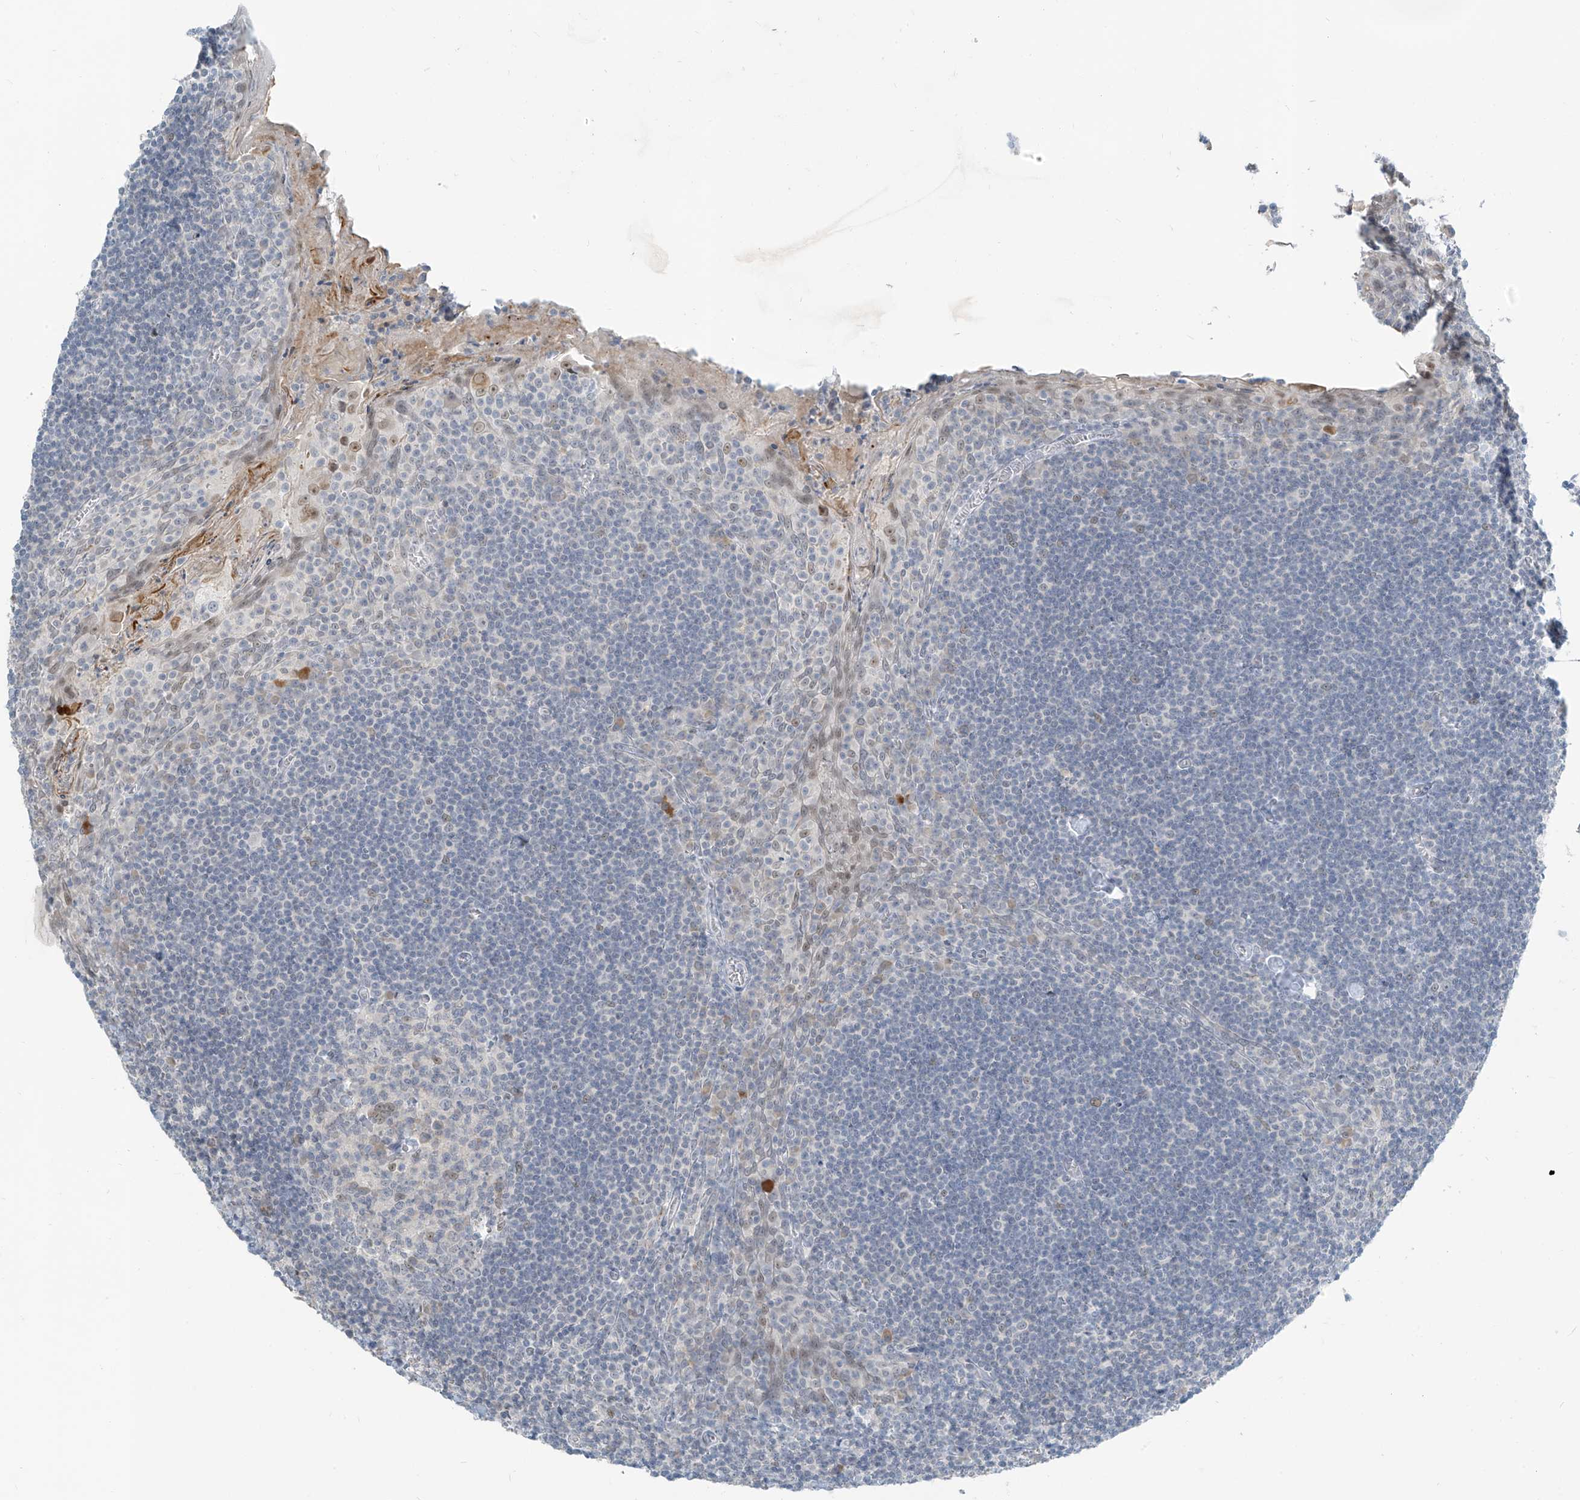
{"staining": {"intensity": "negative", "quantity": "none", "location": "none"}, "tissue": "tonsil", "cell_type": "Germinal center cells", "image_type": "normal", "snomed": [{"axis": "morphology", "description": "Normal tissue, NOS"}, {"axis": "topography", "description": "Tonsil"}], "caption": "High magnification brightfield microscopy of benign tonsil stained with DAB (3,3'-diaminobenzidine) (brown) and counterstained with hematoxylin (blue): germinal center cells show no significant staining. (Brightfield microscopy of DAB immunohistochemistry (IHC) at high magnification).", "gene": "METAP1D", "patient": {"sex": "male", "age": 27}}